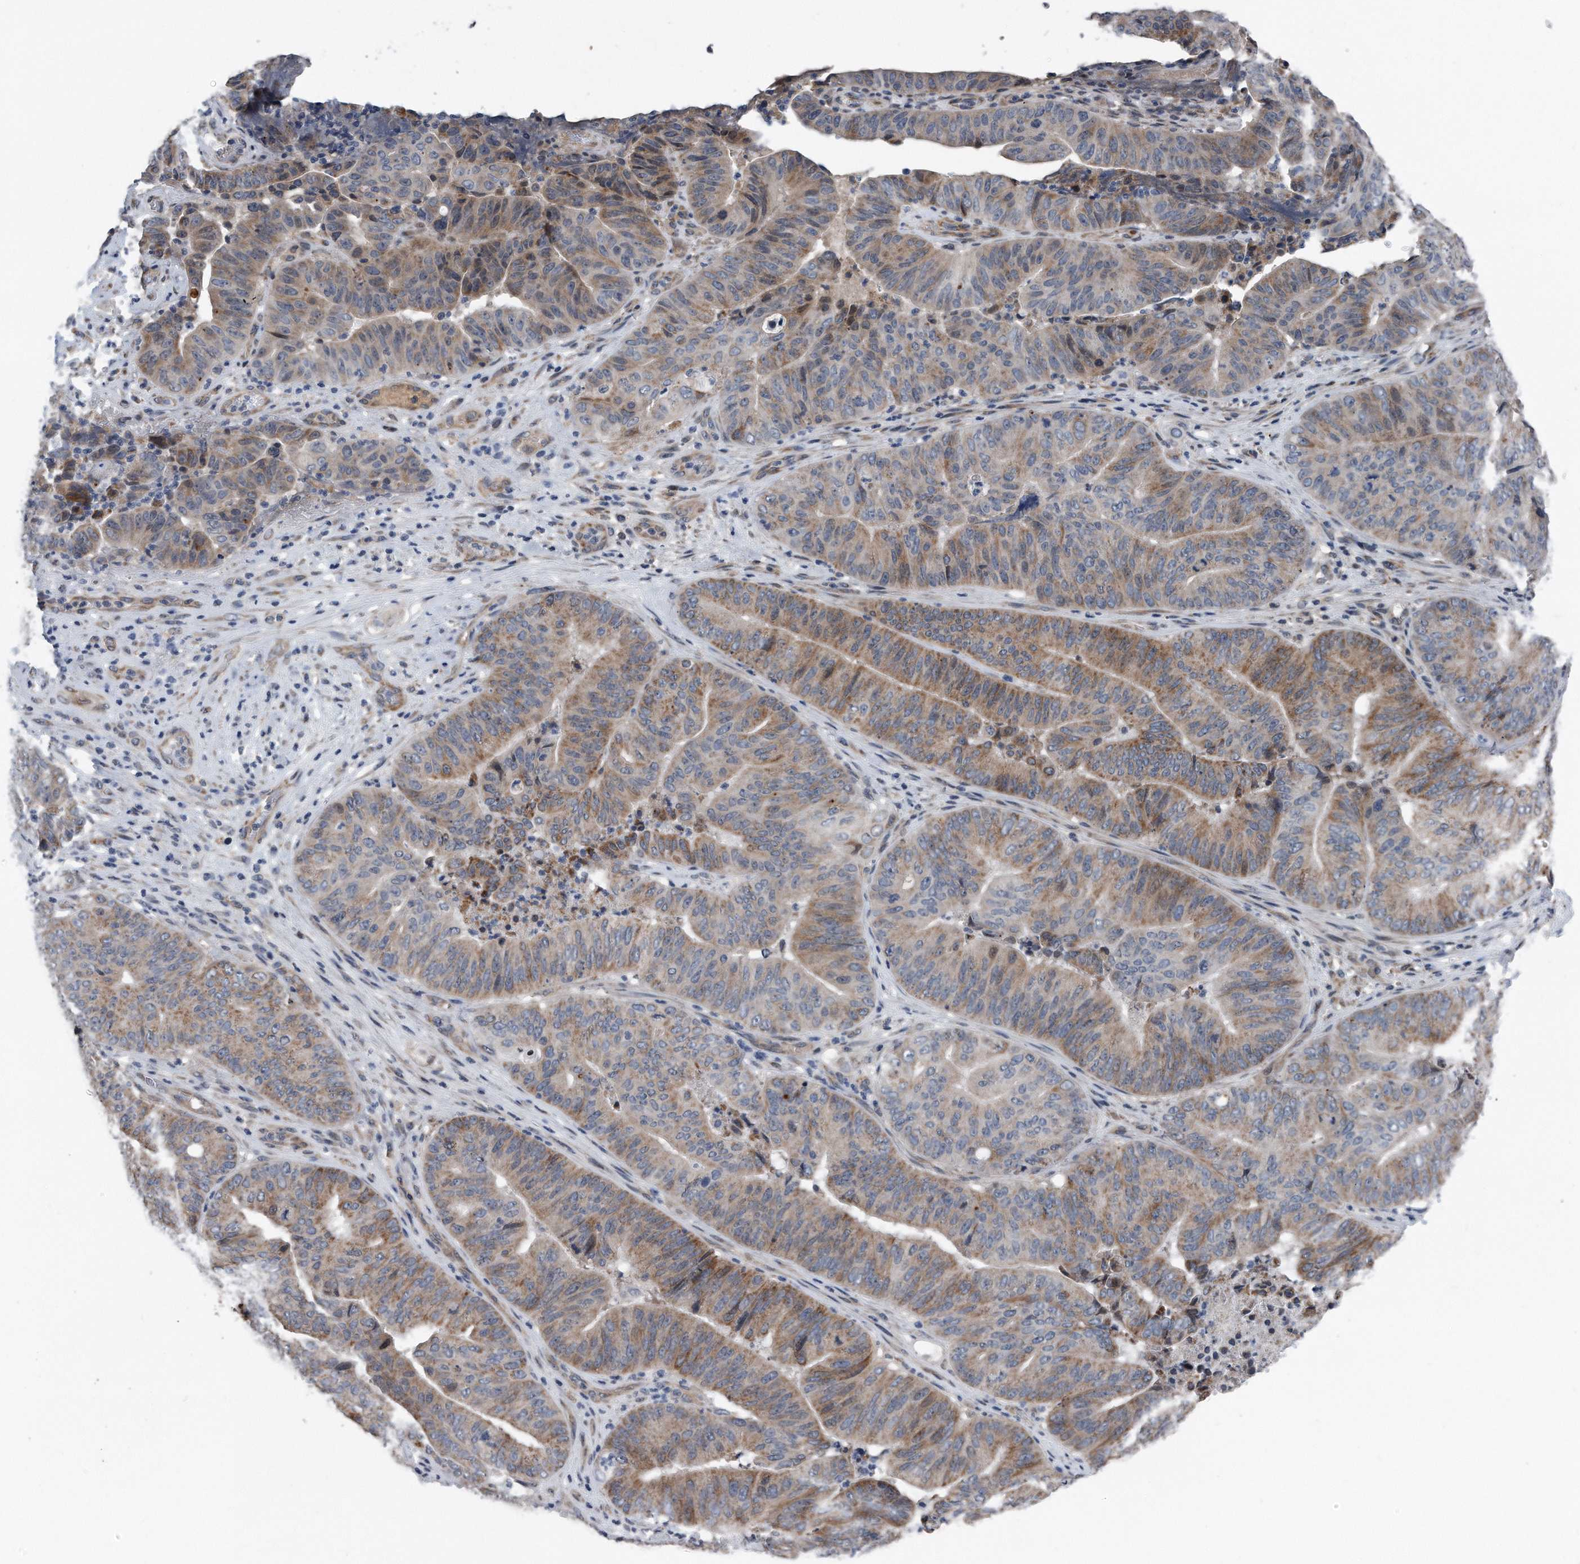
{"staining": {"intensity": "moderate", "quantity": ">75%", "location": "cytoplasmic/membranous"}, "tissue": "pancreatic cancer", "cell_type": "Tumor cells", "image_type": "cancer", "snomed": [{"axis": "morphology", "description": "Adenocarcinoma, NOS"}, {"axis": "topography", "description": "Pancreas"}], "caption": "The image displays a brown stain indicating the presence of a protein in the cytoplasmic/membranous of tumor cells in pancreatic adenocarcinoma. The protein is shown in brown color, while the nuclei are stained blue.", "gene": "DST", "patient": {"sex": "female", "age": 77}}